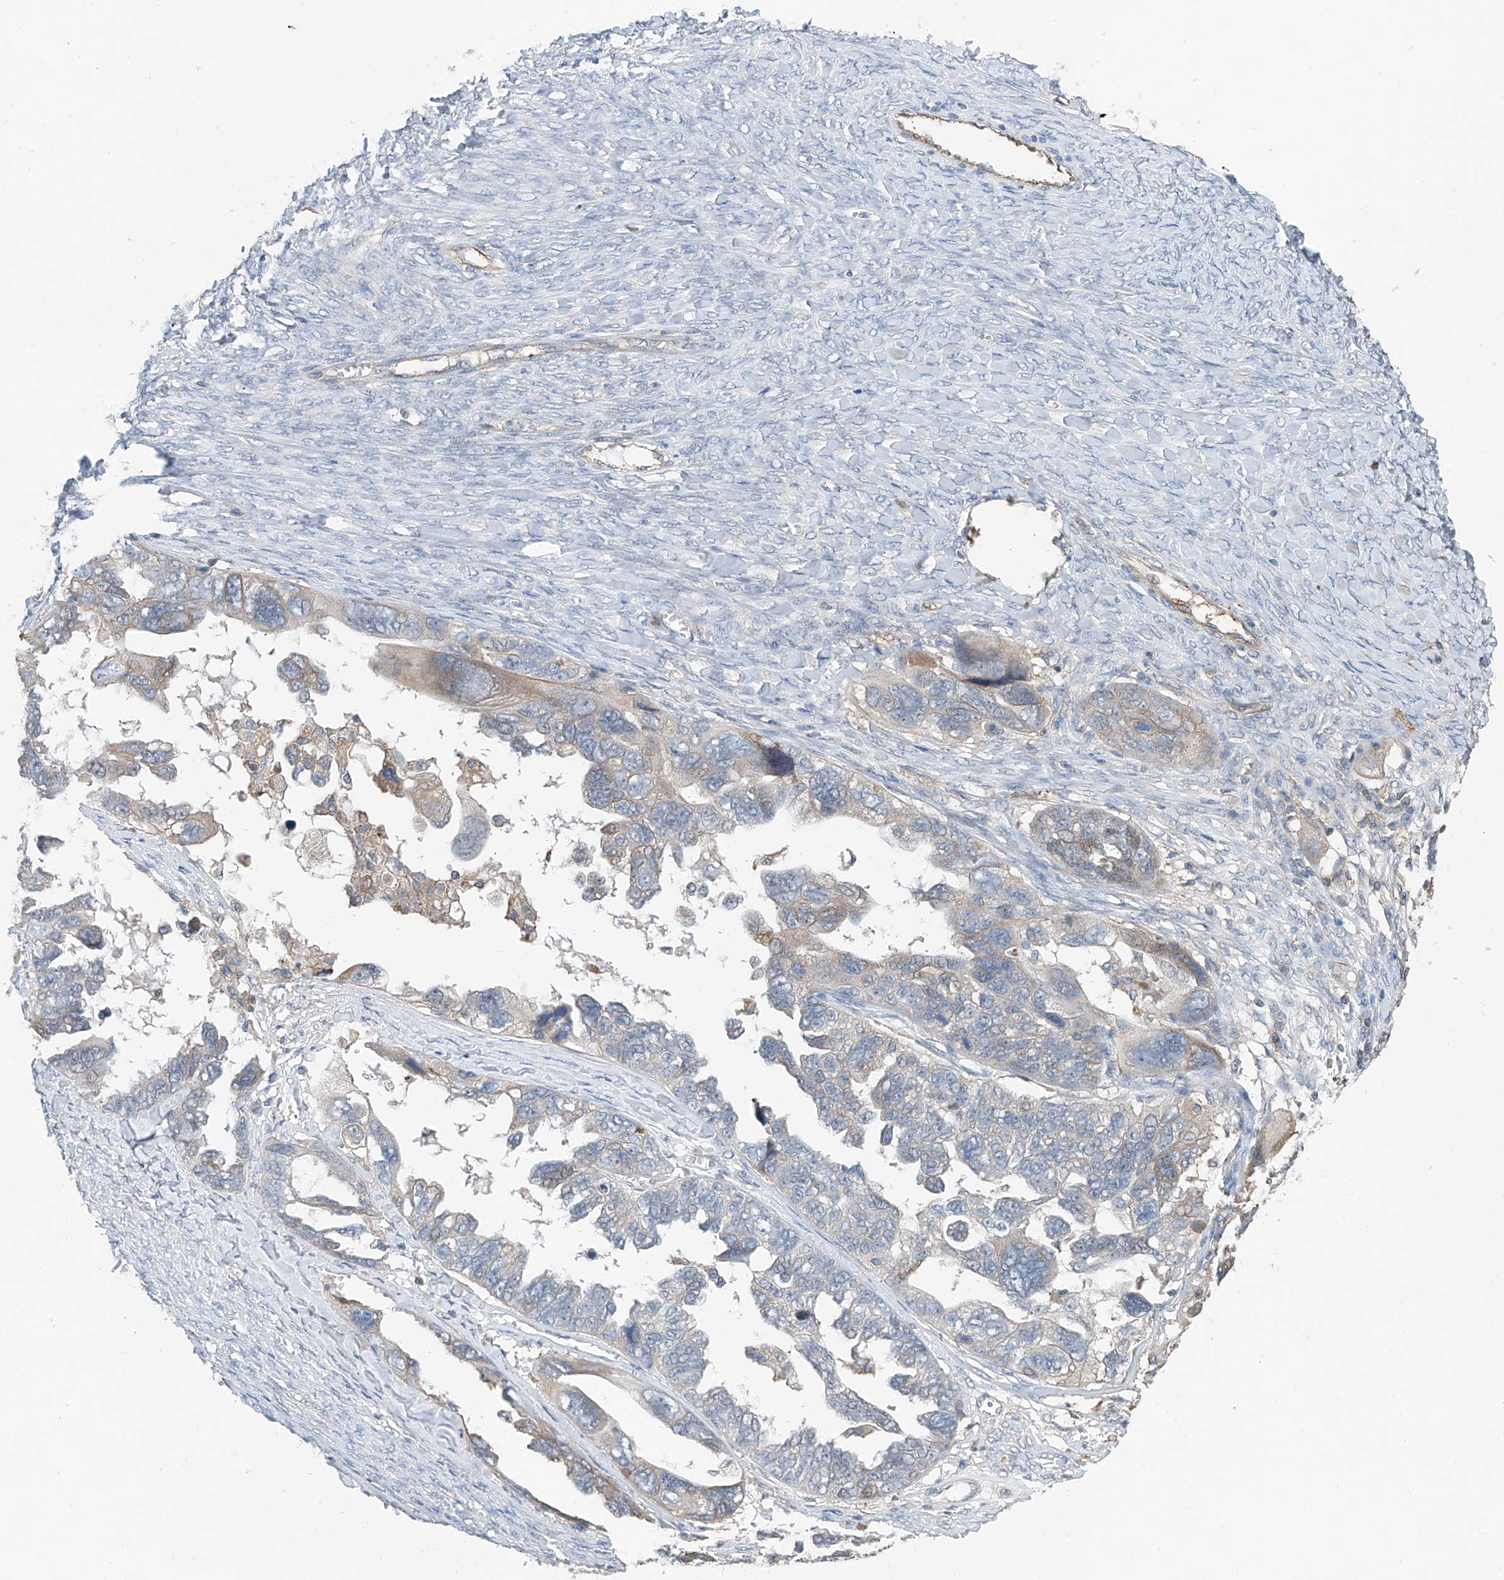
{"staining": {"intensity": "weak", "quantity": "<25%", "location": "cytoplasmic/membranous"}, "tissue": "ovarian cancer", "cell_type": "Tumor cells", "image_type": "cancer", "snomed": [{"axis": "morphology", "description": "Cystadenocarcinoma, serous, NOS"}, {"axis": "topography", "description": "Ovary"}], "caption": "Image shows no protein staining in tumor cells of ovarian cancer tissue.", "gene": "KCNK10", "patient": {"sex": "female", "age": 79}}